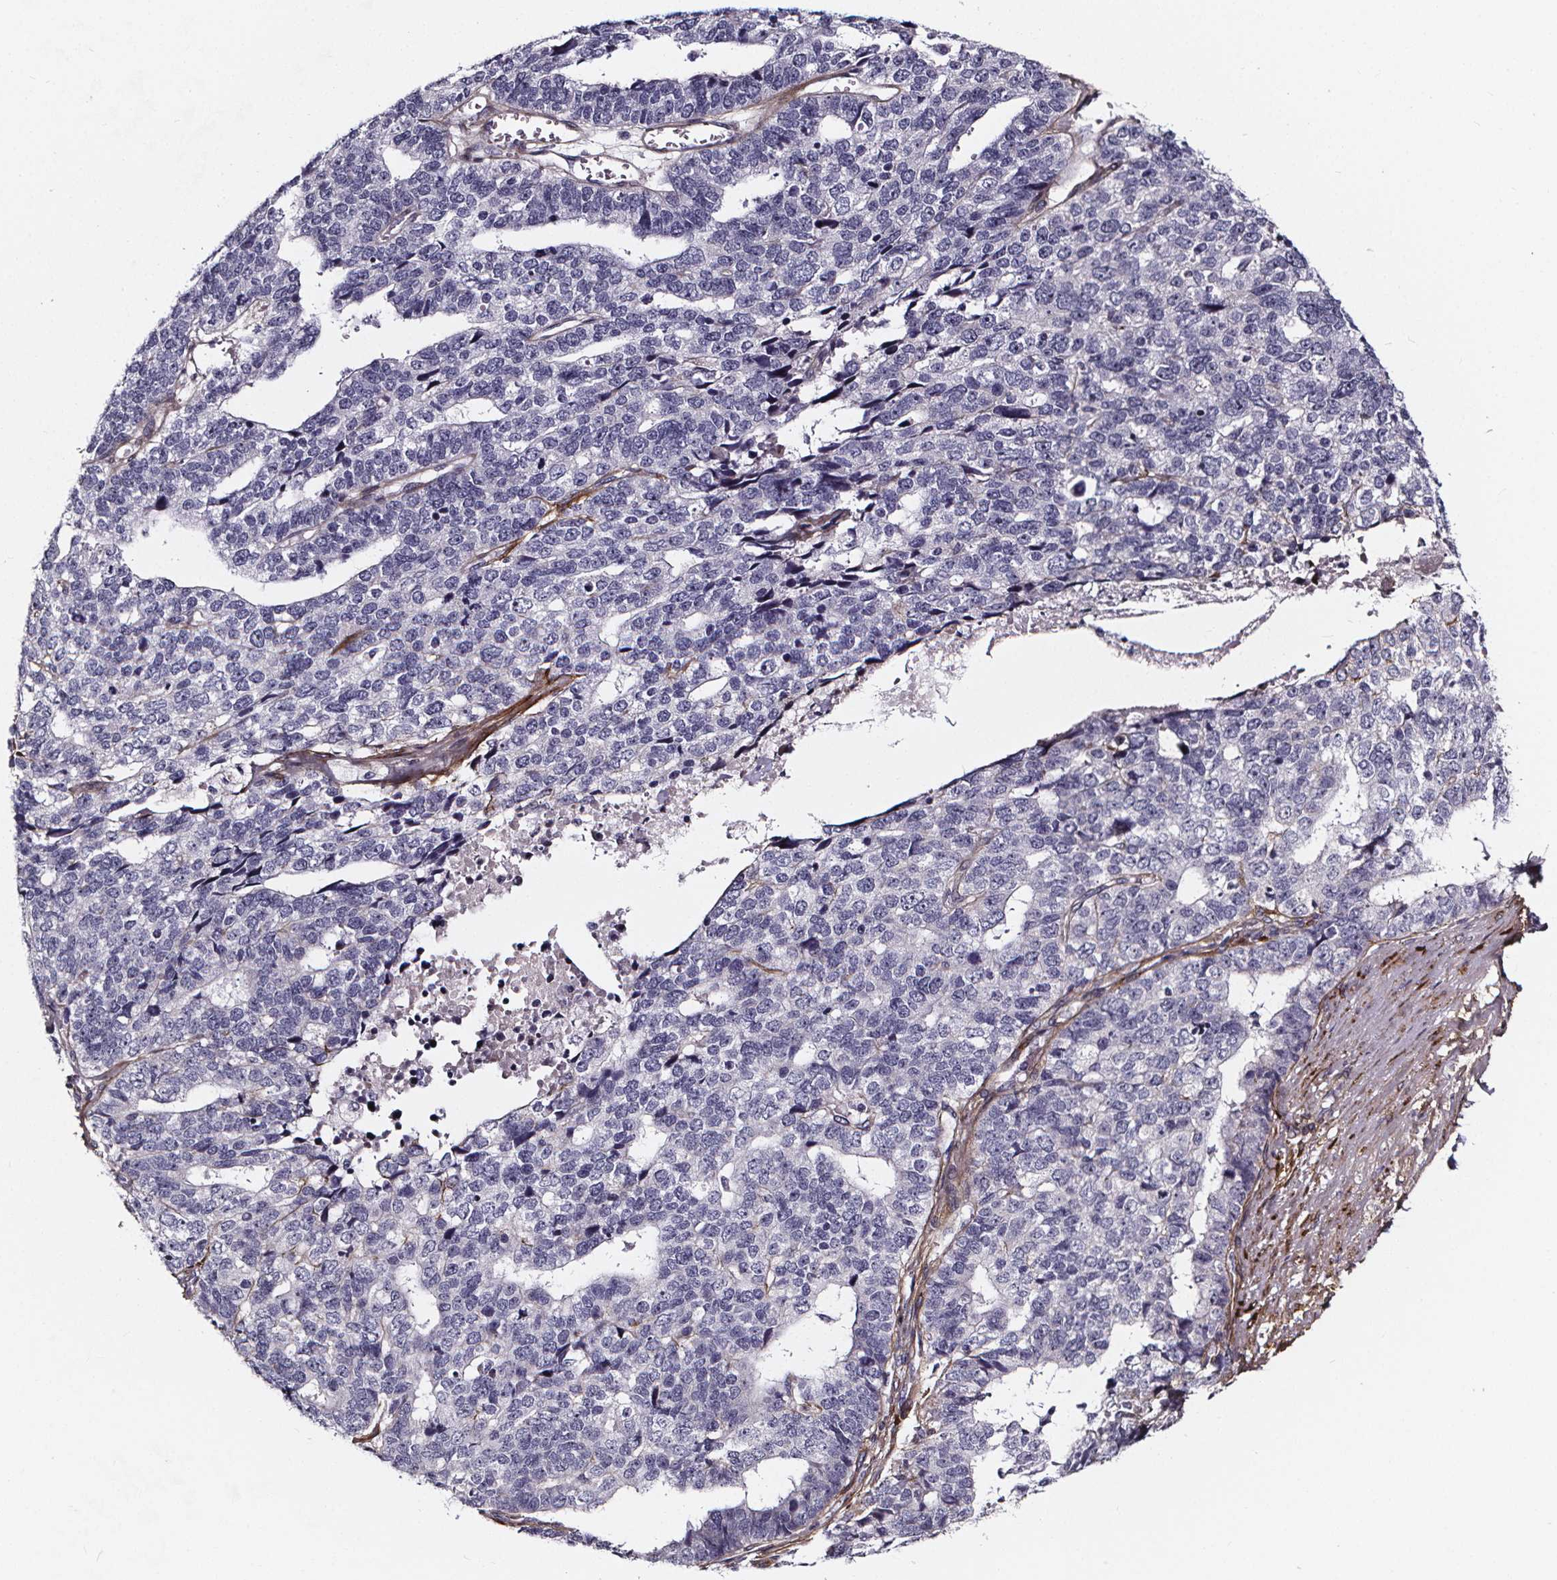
{"staining": {"intensity": "negative", "quantity": "none", "location": "none"}, "tissue": "stomach cancer", "cell_type": "Tumor cells", "image_type": "cancer", "snomed": [{"axis": "morphology", "description": "Adenocarcinoma, NOS"}, {"axis": "topography", "description": "Stomach"}], "caption": "This photomicrograph is of adenocarcinoma (stomach) stained with immunohistochemistry to label a protein in brown with the nuclei are counter-stained blue. There is no expression in tumor cells.", "gene": "AEBP1", "patient": {"sex": "male", "age": 69}}